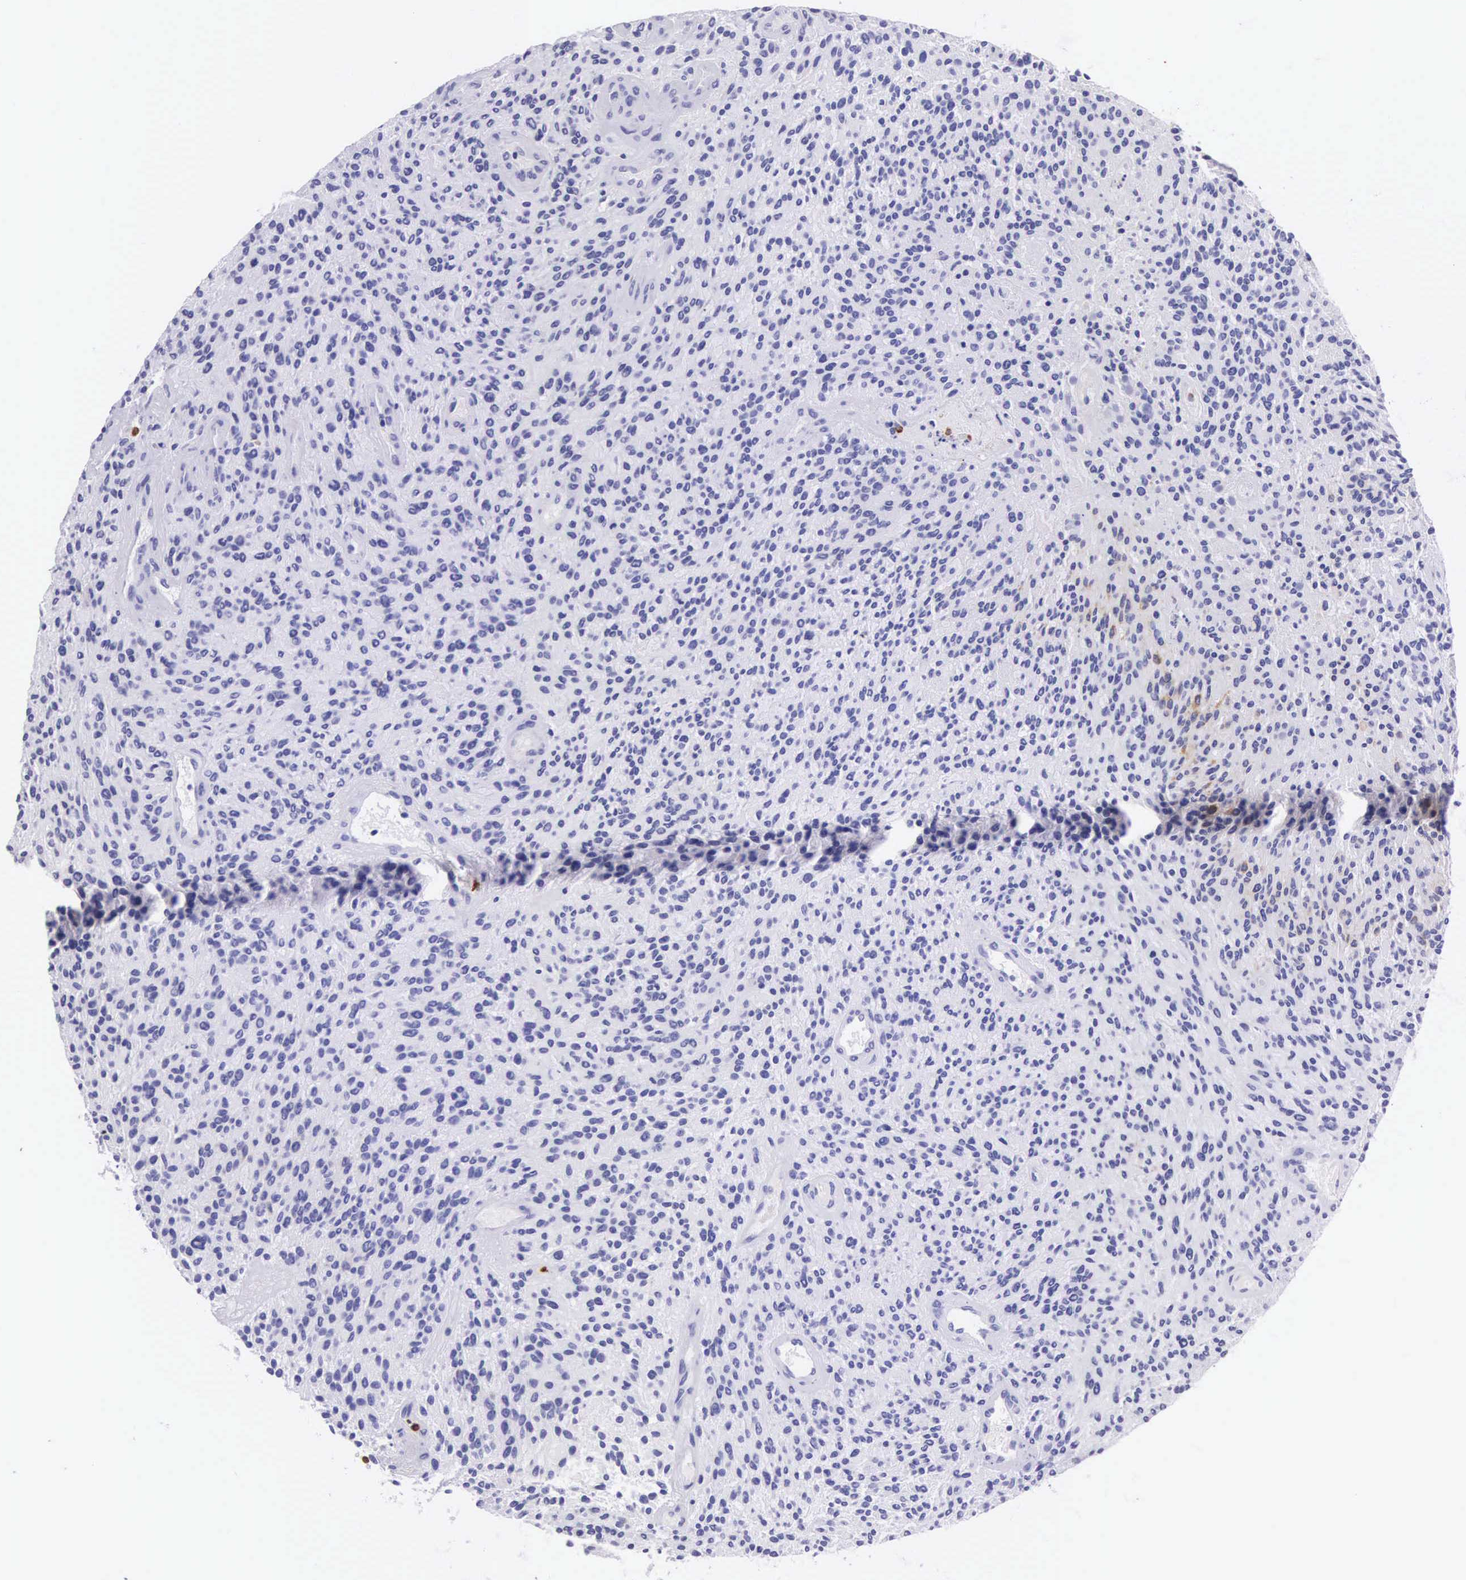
{"staining": {"intensity": "negative", "quantity": "none", "location": "none"}, "tissue": "glioma", "cell_type": "Tumor cells", "image_type": "cancer", "snomed": [{"axis": "morphology", "description": "Glioma, malignant, High grade"}, {"axis": "topography", "description": "Brain"}], "caption": "Tumor cells are negative for protein expression in human glioma. Nuclei are stained in blue.", "gene": "FCN1", "patient": {"sex": "female", "age": 13}}